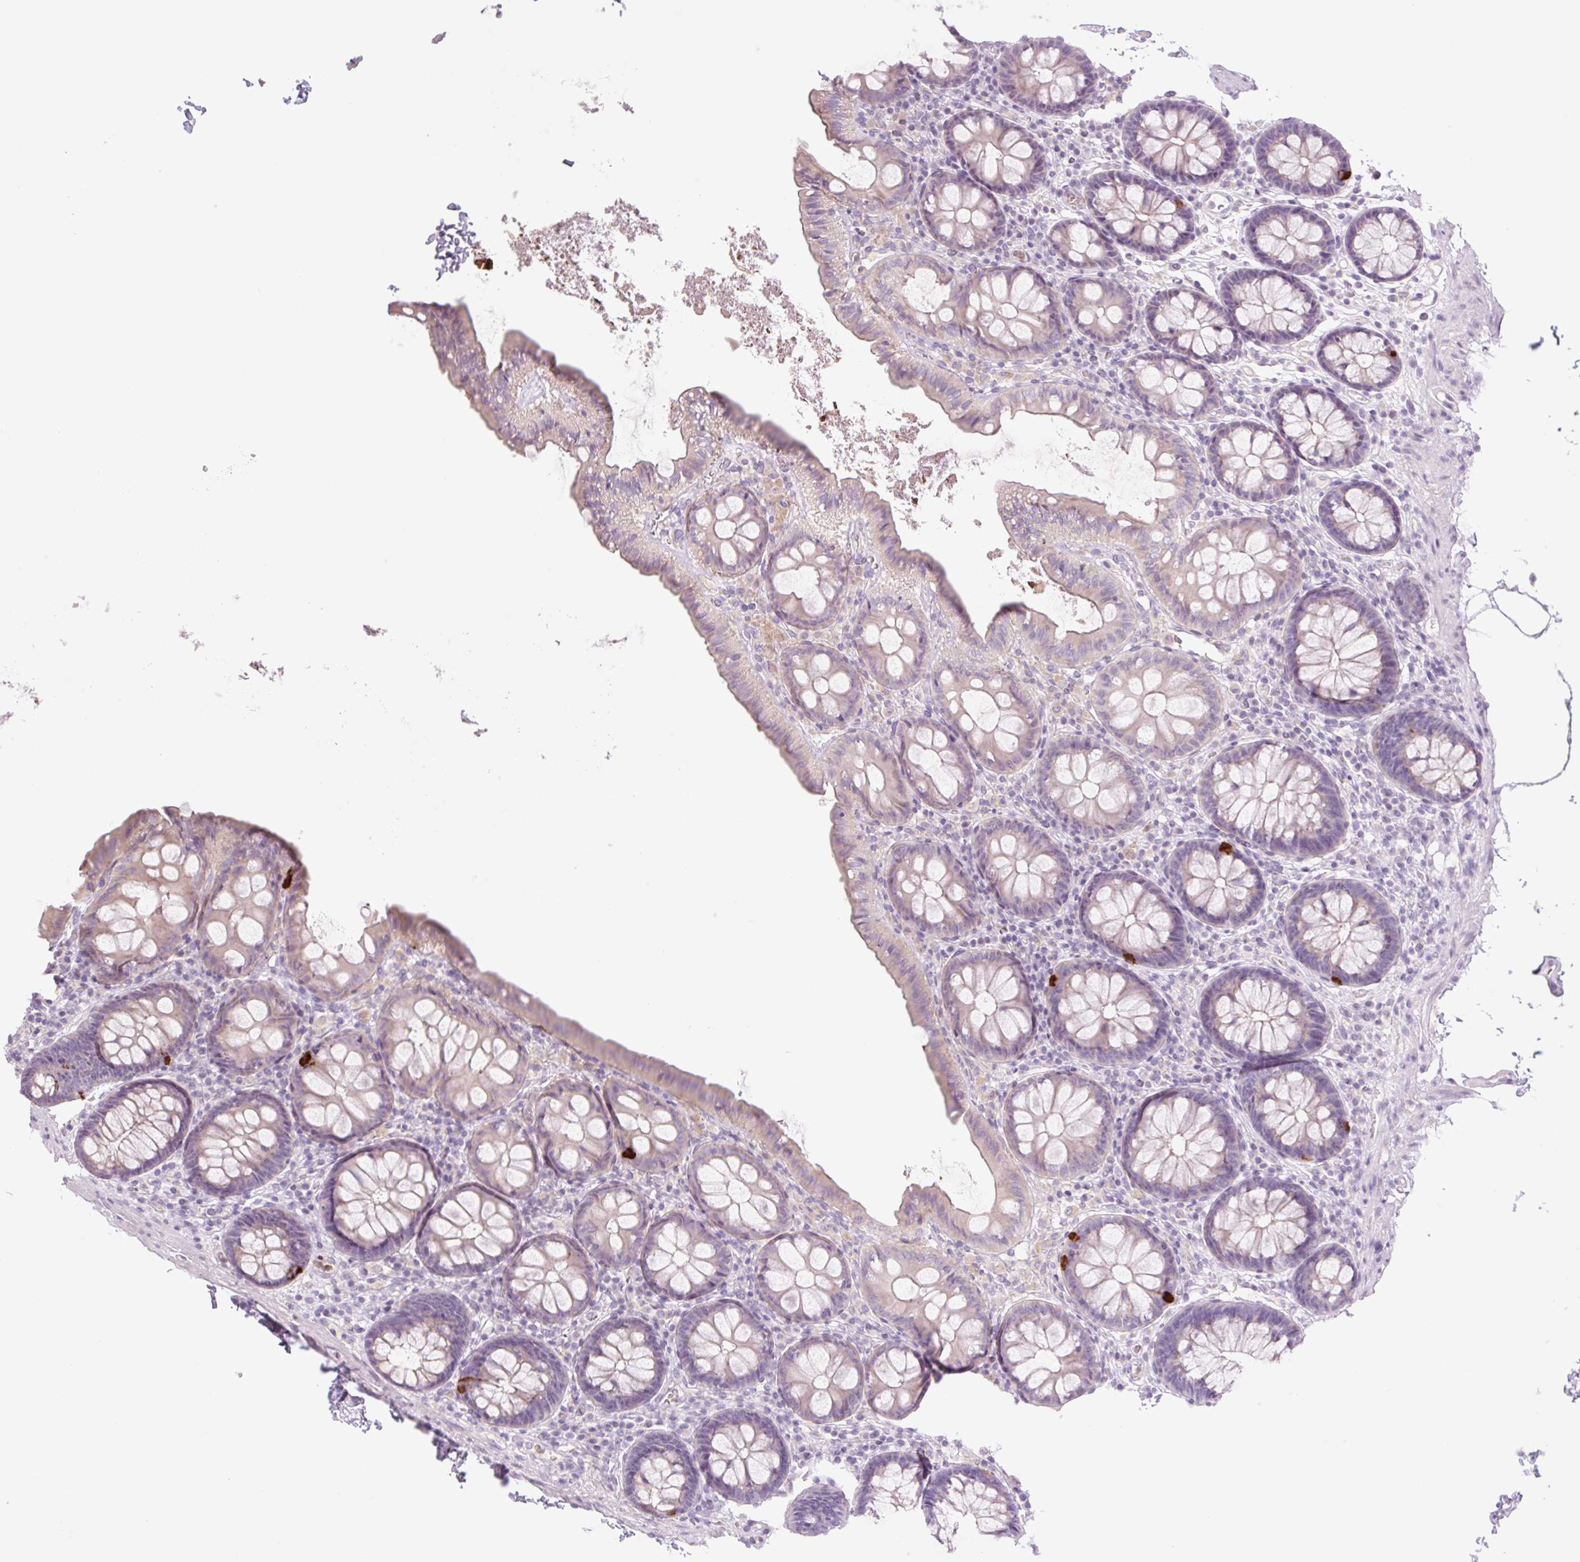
{"staining": {"intensity": "negative", "quantity": "none", "location": "none"}, "tissue": "colon", "cell_type": "Endothelial cells", "image_type": "normal", "snomed": [{"axis": "morphology", "description": "Normal tissue, NOS"}, {"axis": "topography", "description": "Colon"}, {"axis": "topography", "description": "Peripheral nerve tissue"}], "caption": "IHC histopathology image of benign colon: colon stained with DAB (3,3'-diaminobenzidine) shows no significant protein positivity in endothelial cells. The staining was performed using DAB (3,3'-diaminobenzidine) to visualize the protein expression in brown, while the nuclei were stained in blue with hematoxylin (Magnification: 20x).", "gene": "TBX15", "patient": {"sex": "male", "age": 84}}